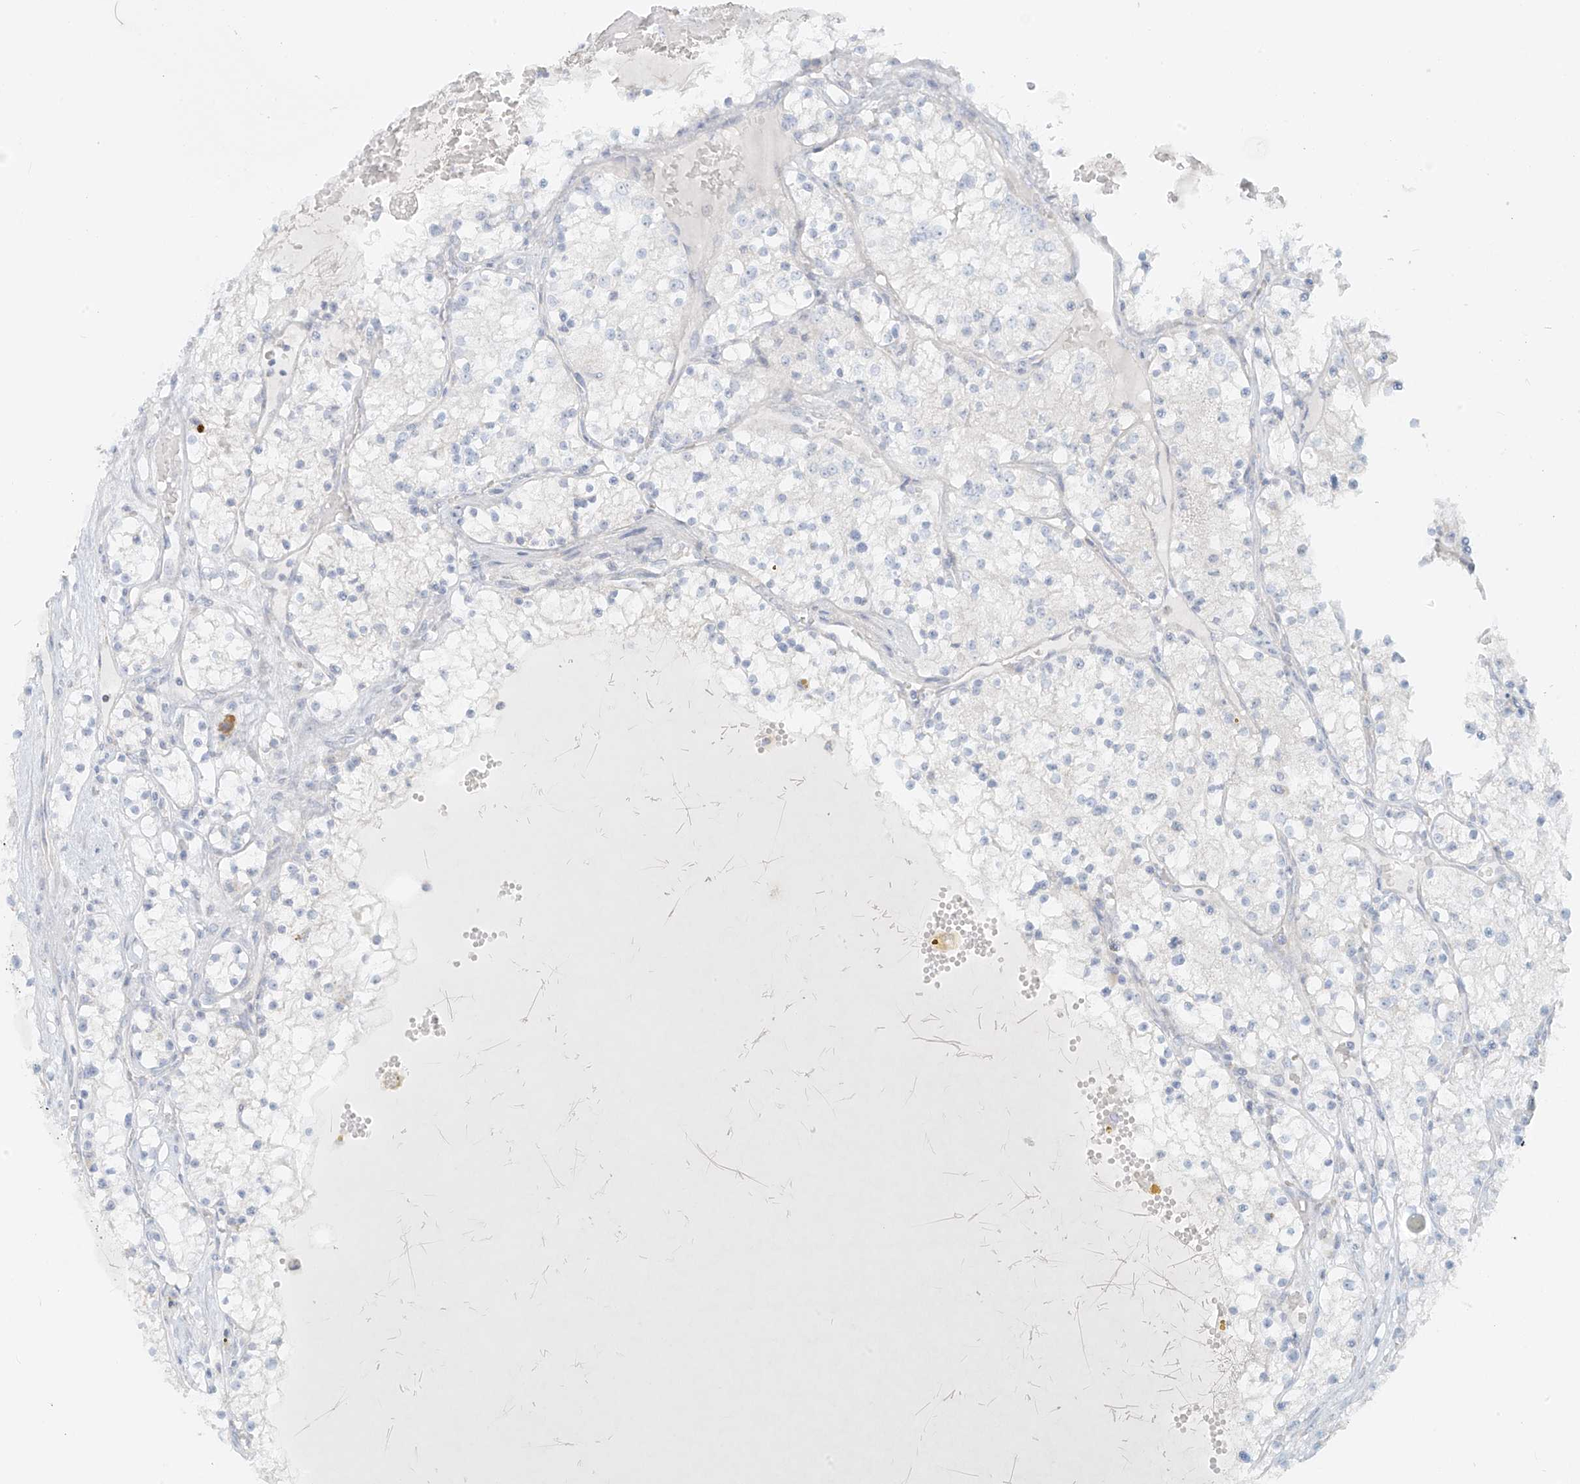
{"staining": {"intensity": "negative", "quantity": "none", "location": "none"}, "tissue": "renal cancer", "cell_type": "Tumor cells", "image_type": "cancer", "snomed": [{"axis": "morphology", "description": "Normal tissue, NOS"}, {"axis": "morphology", "description": "Adenocarcinoma, NOS"}, {"axis": "topography", "description": "Kidney"}], "caption": "Photomicrograph shows no protein expression in tumor cells of renal cancer (adenocarcinoma) tissue. (Stains: DAB immunohistochemistry with hematoxylin counter stain, Microscopy: brightfield microscopy at high magnification).", "gene": "UST", "patient": {"sex": "male", "age": 68}}